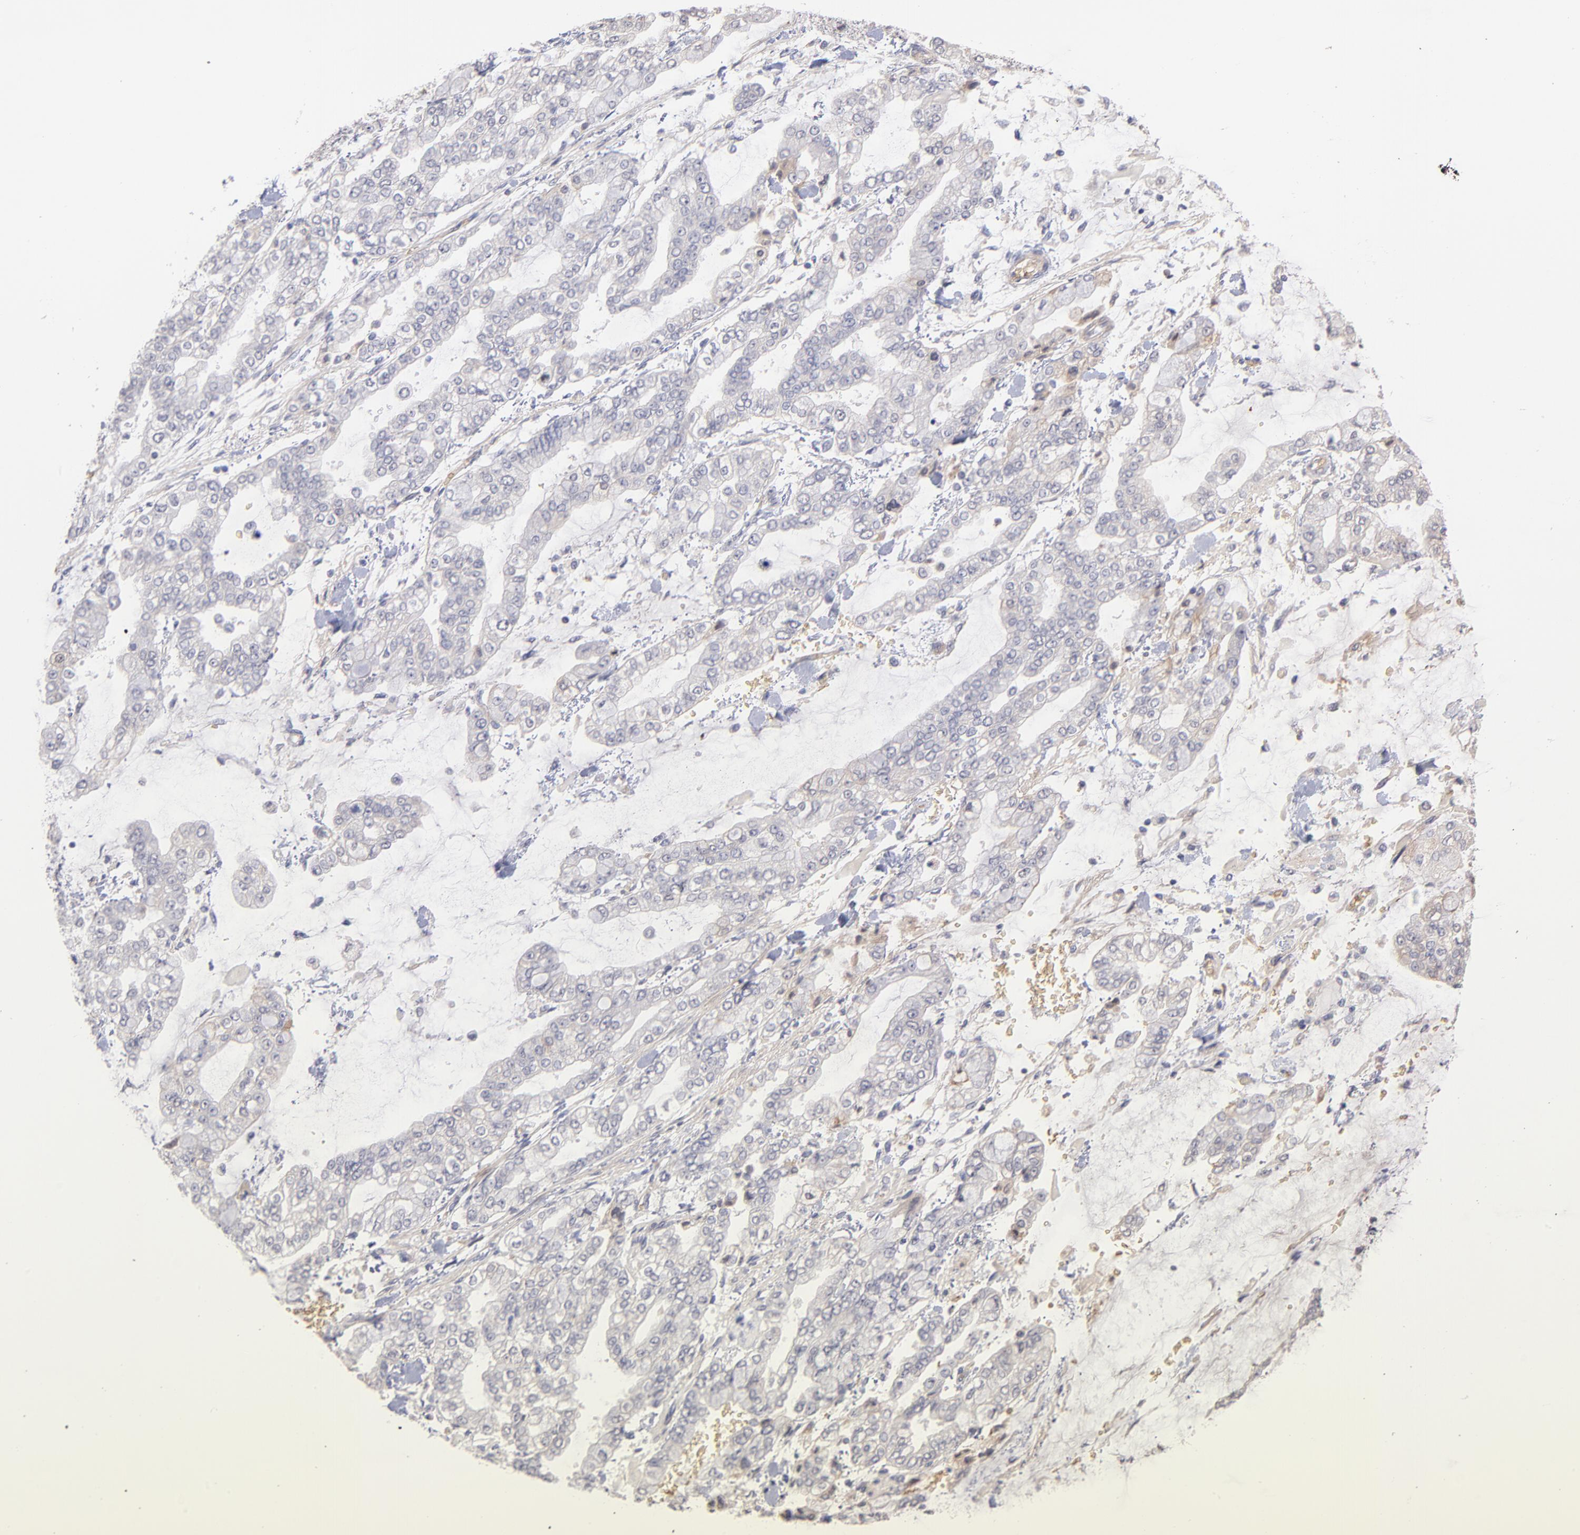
{"staining": {"intensity": "negative", "quantity": "none", "location": "none"}, "tissue": "stomach cancer", "cell_type": "Tumor cells", "image_type": "cancer", "snomed": [{"axis": "morphology", "description": "Normal tissue, NOS"}, {"axis": "morphology", "description": "Adenocarcinoma, NOS"}, {"axis": "topography", "description": "Stomach, upper"}, {"axis": "topography", "description": "Stomach"}], "caption": "Immunohistochemical staining of human stomach cancer (adenocarcinoma) shows no significant staining in tumor cells. (Immunohistochemistry, brightfield microscopy, high magnification).", "gene": "F13B", "patient": {"sex": "male", "age": 76}}